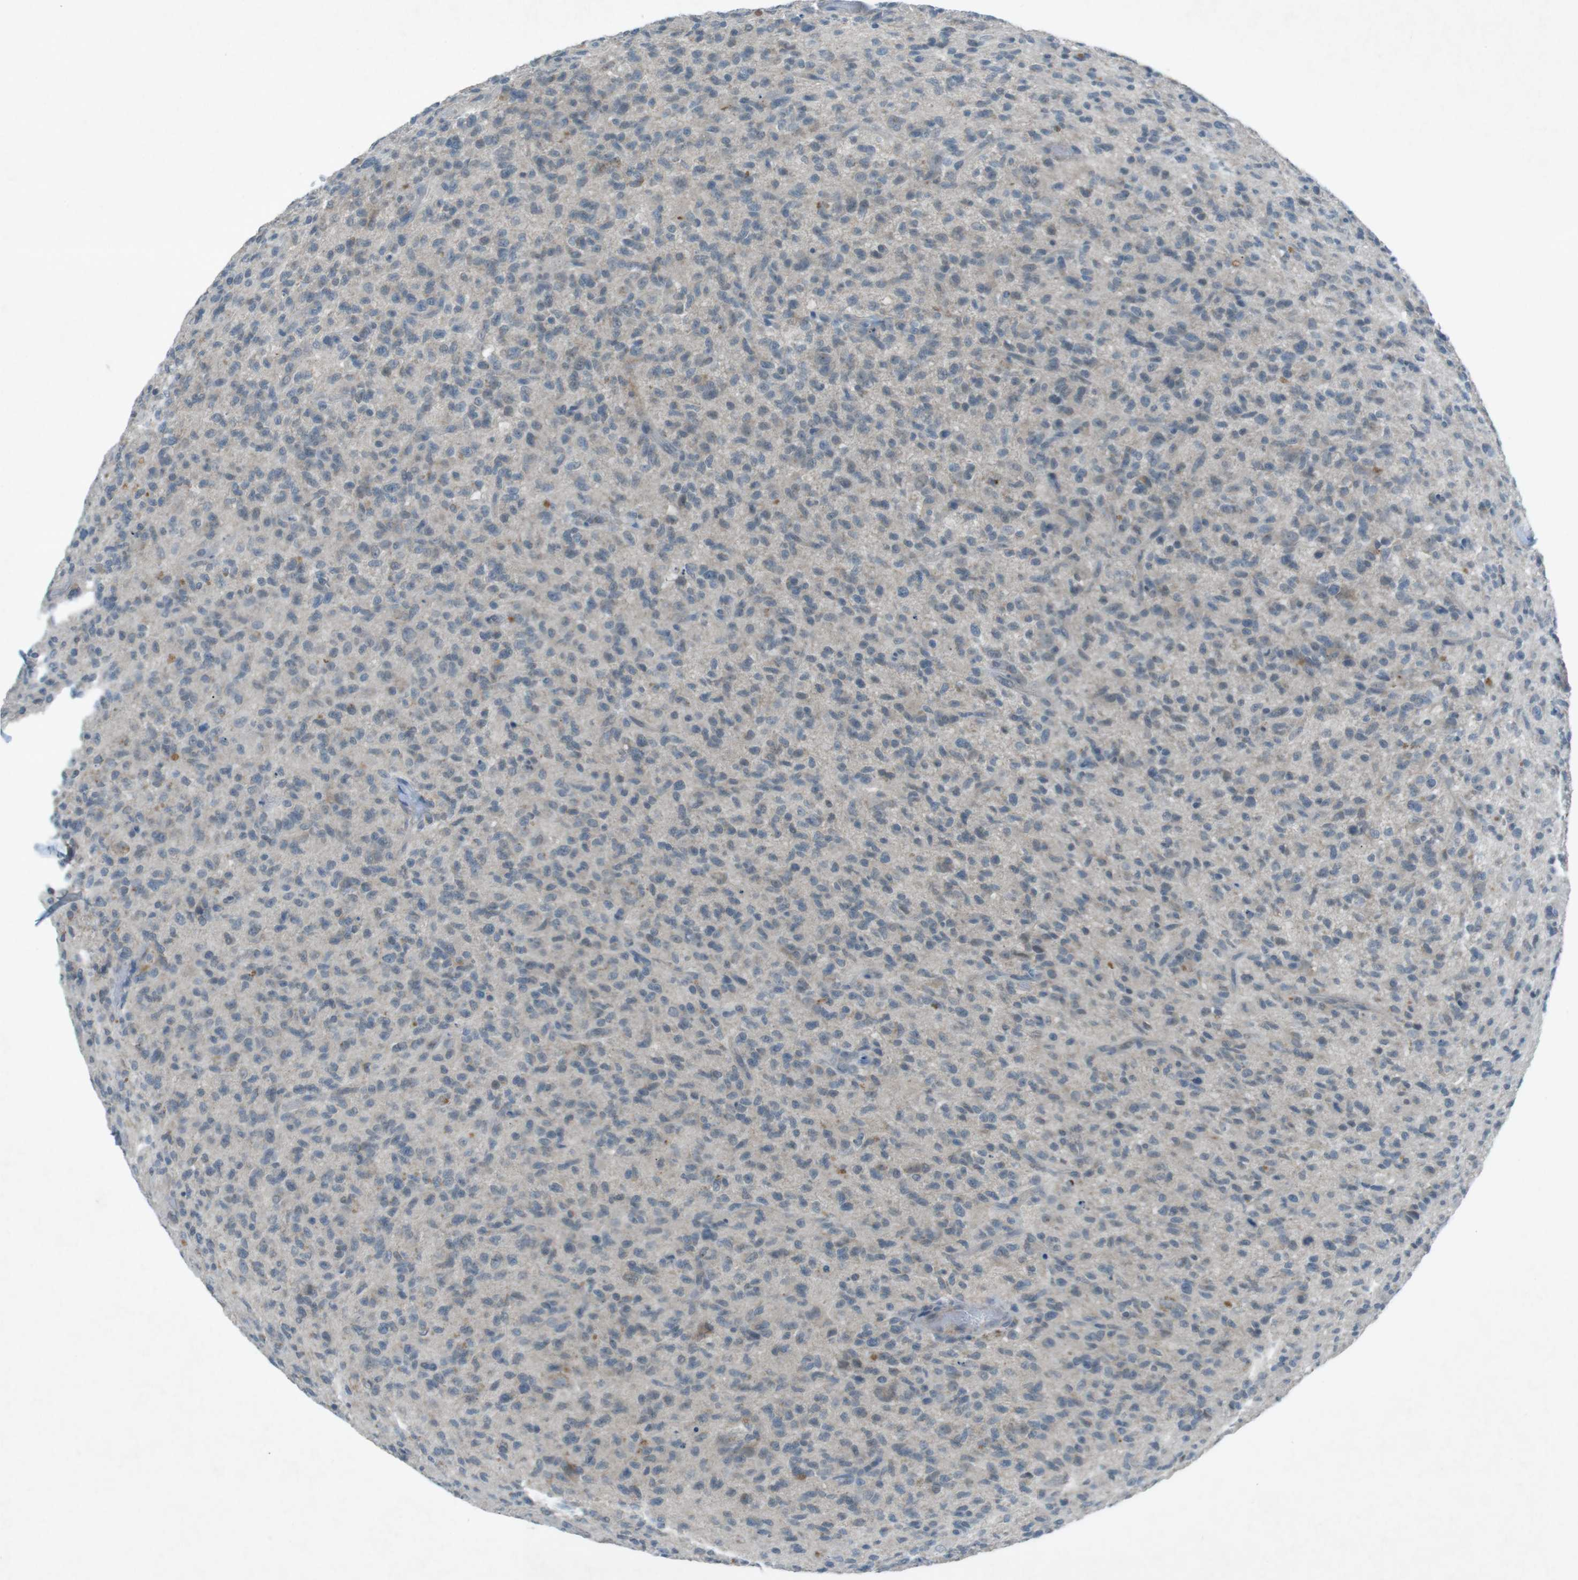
{"staining": {"intensity": "negative", "quantity": "none", "location": "none"}, "tissue": "glioma", "cell_type": "Tumor cells", "image_type": "cancer", "snomed": [{"axis": "morphology", "description": "Glioma, malignant, High grade"}, {"axis": "topography", "description": "Brain"}], "caption": "Tumor cells show no significant positivity in glioma. (Stains: DAB (3,3'-diaminobenzidine) immunohistochemistry with hematoxylin counter stain, Microscopy: brightfield microscopy at high magnification).", "gene": "FCRLA", "patient": {"sex": "male", "age": 71}}